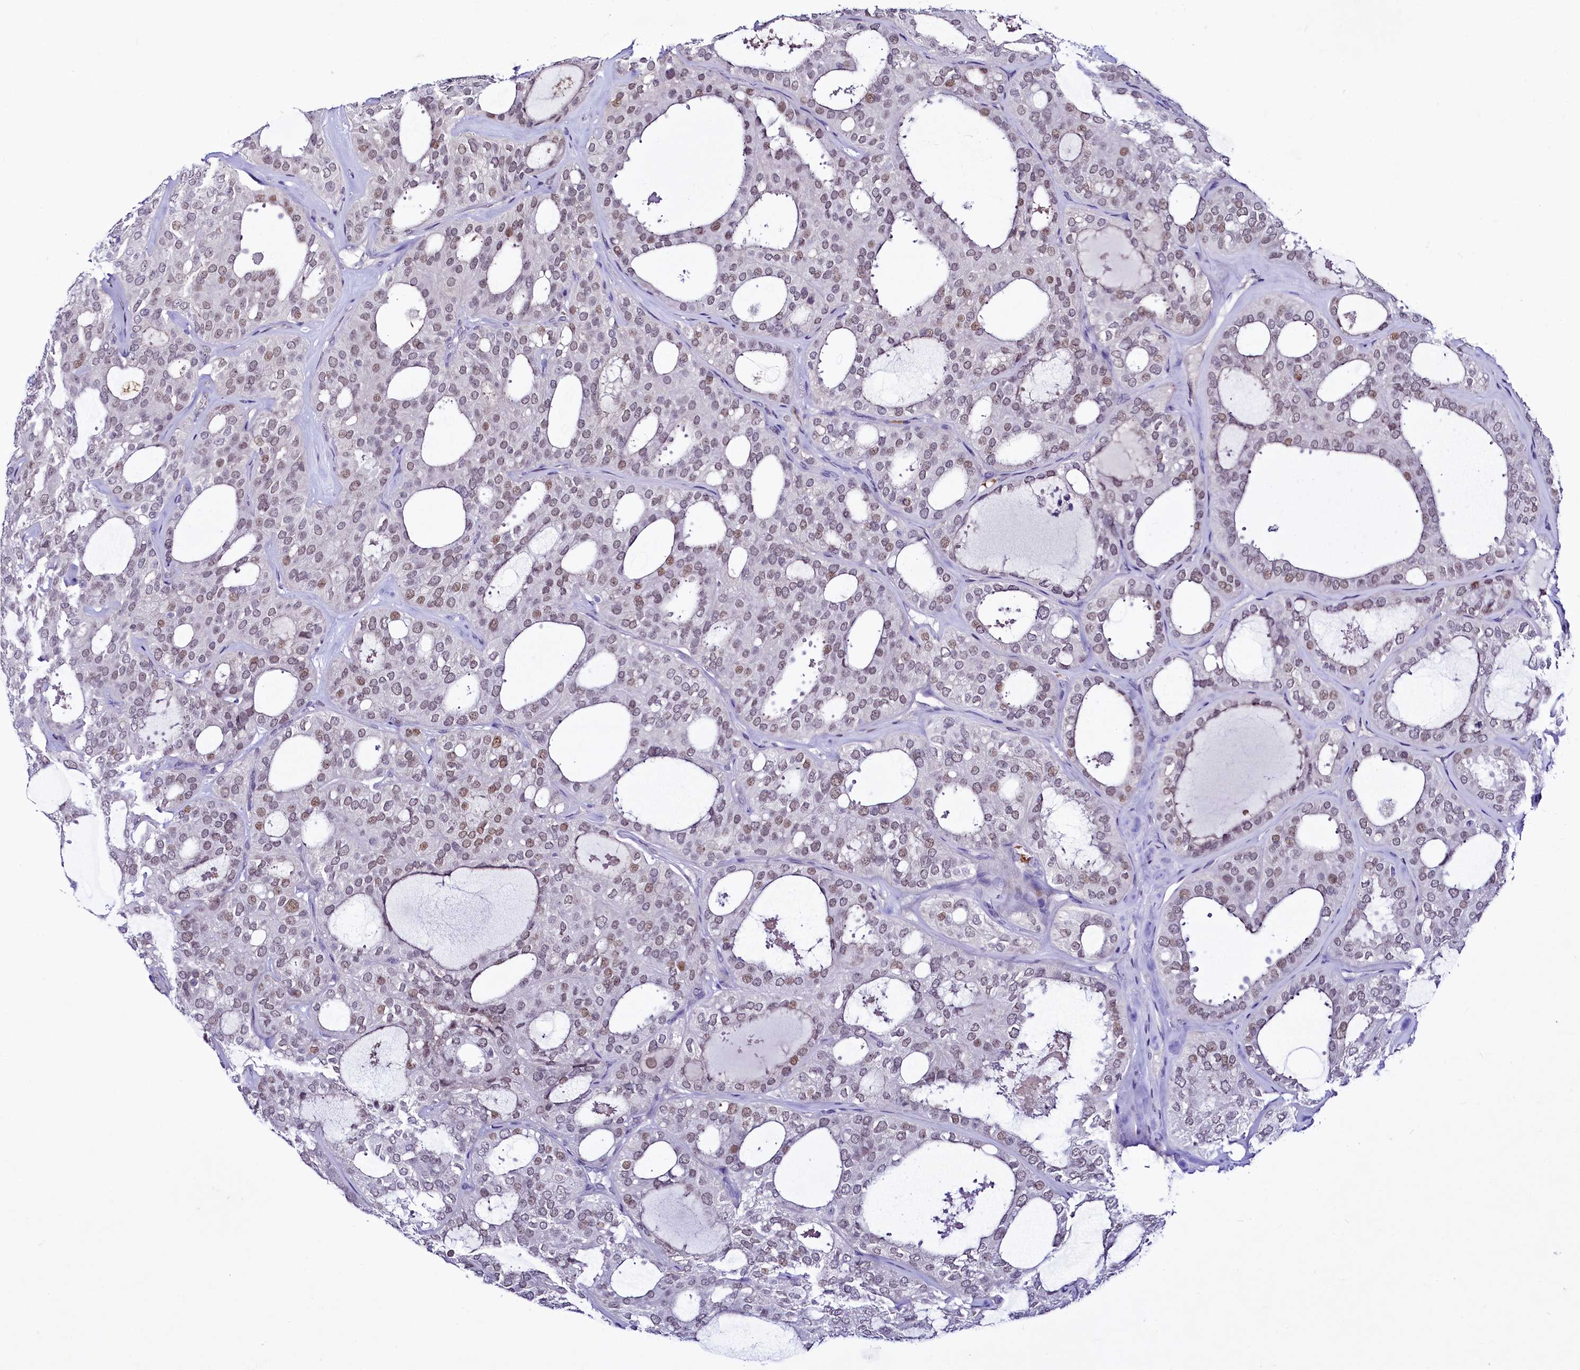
{"staining": {"intensity": "weak", "quantity": "25%-75%", "location": "nuclear"}, "tissue": "thyroid cancer", "cell_type": "Tumor cells", "image_type": "cancer", "snomed": [{"axis": "morphology", "description": "Follicular adenoma carcinoma, NOS"}, {"axis": "topography", "description": "Thyroid gland"}], "caption": "Protein staining by immunohistochemistry demonstrates weak nuclear staining in approximately 25%-75% of tumor cells in follicular adenoma carcinoma (thyroid). (DAB (3,3'-diaminobenzidine) IHC with brightfield microscopy, high magnification).", "gene": "LEUTX", "patient": {"sex": "male", "age": 75}}